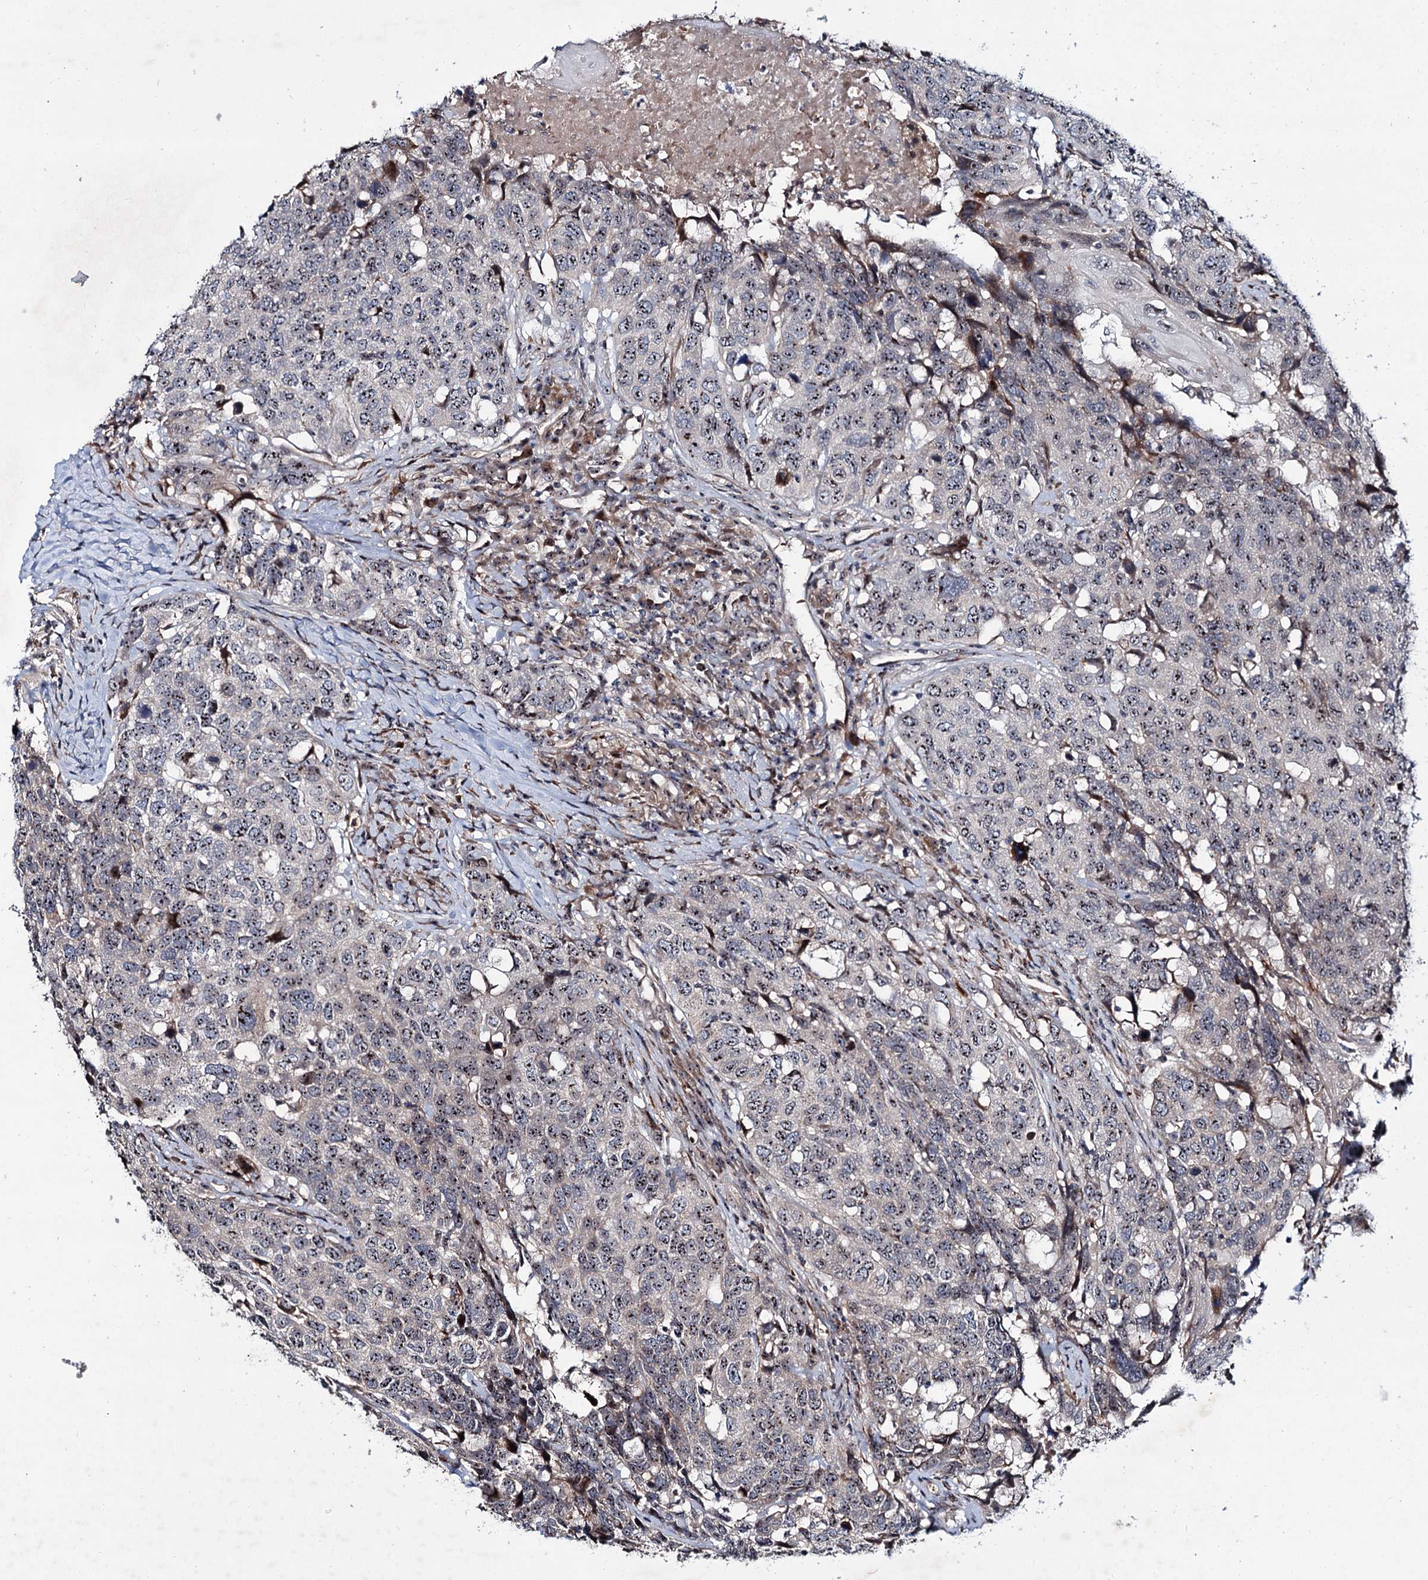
{"staining": {"intensity": "moderate", "quantity": ">75%", "location": "nuclear"}, "tissue": "head and neck cancer", "cell_type": "Tumor cells", "image_type": "cancer", "snomed": [{"axis": "morphology", "description": "Squamous cell carcinoma, NOS"}, {"axis": "topography", "description": "Head-Neck"}], "caption": "Immunohistochemical staining of human head and neck cancer displays medium levels of moderate nuclear expression in approximately >75% of tumor cells.", "gene": "PTDSS2", "patient": {"sex": "male", "age": 66}}